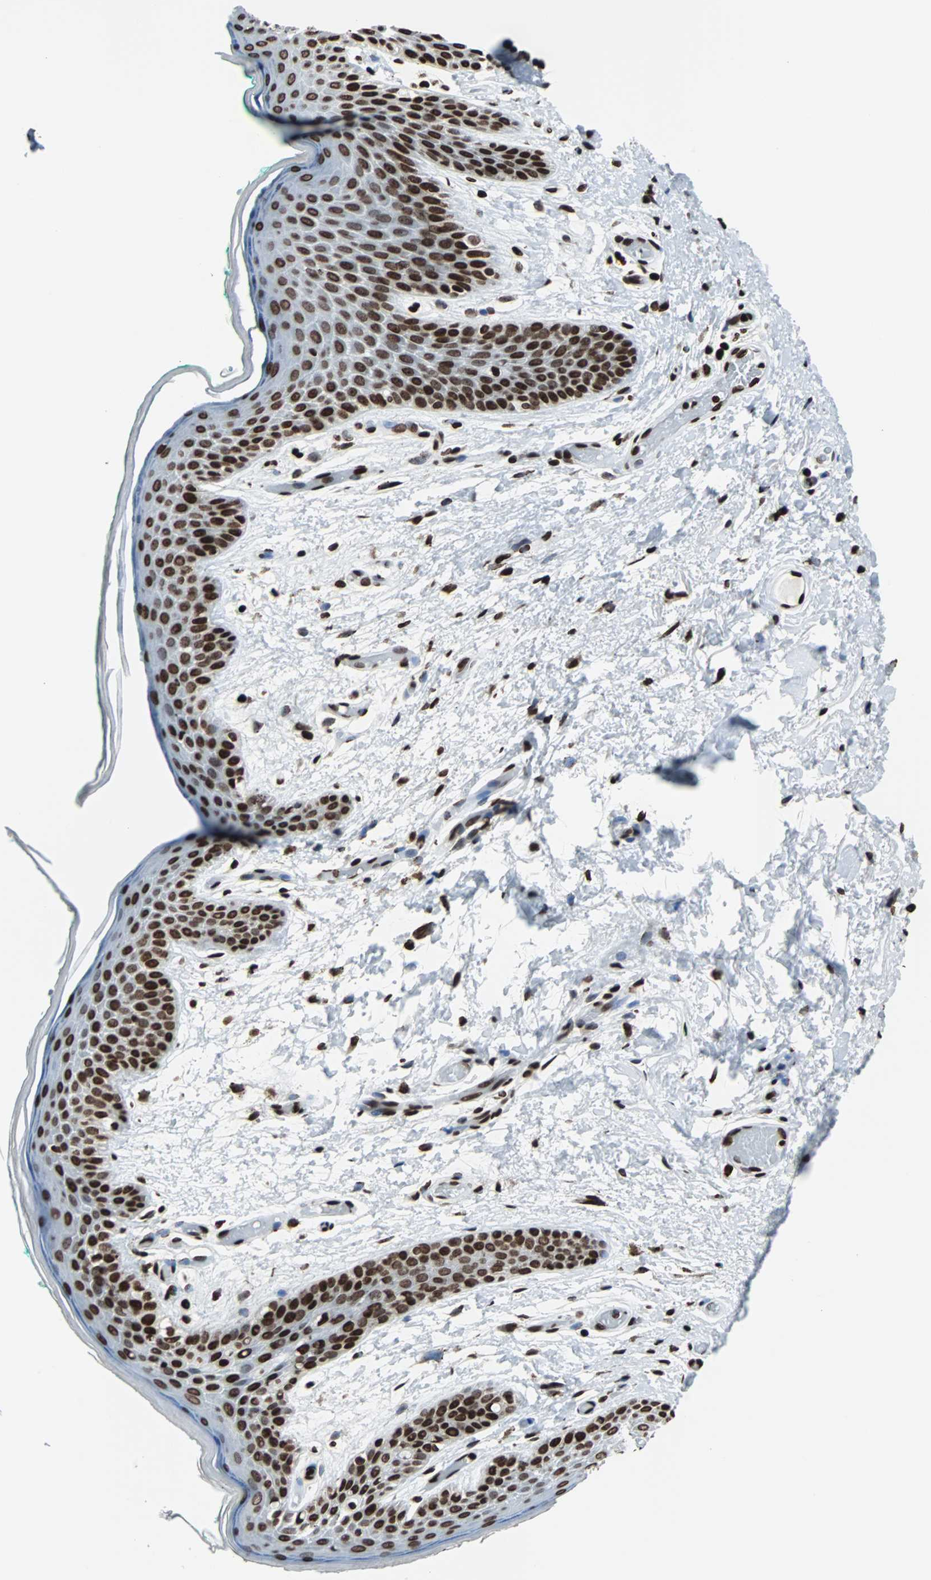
{"staining": {"intensity": "strong", "quantity": ">75%", "location": "nuclear"}, "tissue": "skin", "cell_type": "Epidermal cells", "image_type": "normal", "snomed": [{"axis": "morphology", "description": "Normal tissue, NOS"}, {"axis": "topography", "description": "Anal"}], "caption": "The photomicrograph shows immunohistochemical staining of normal skin. There is strong nuclear staining is seen in about >75% of epidermal cells.", "gene": "H2BC18", "patient": {"sex": "male", "age": 74}}